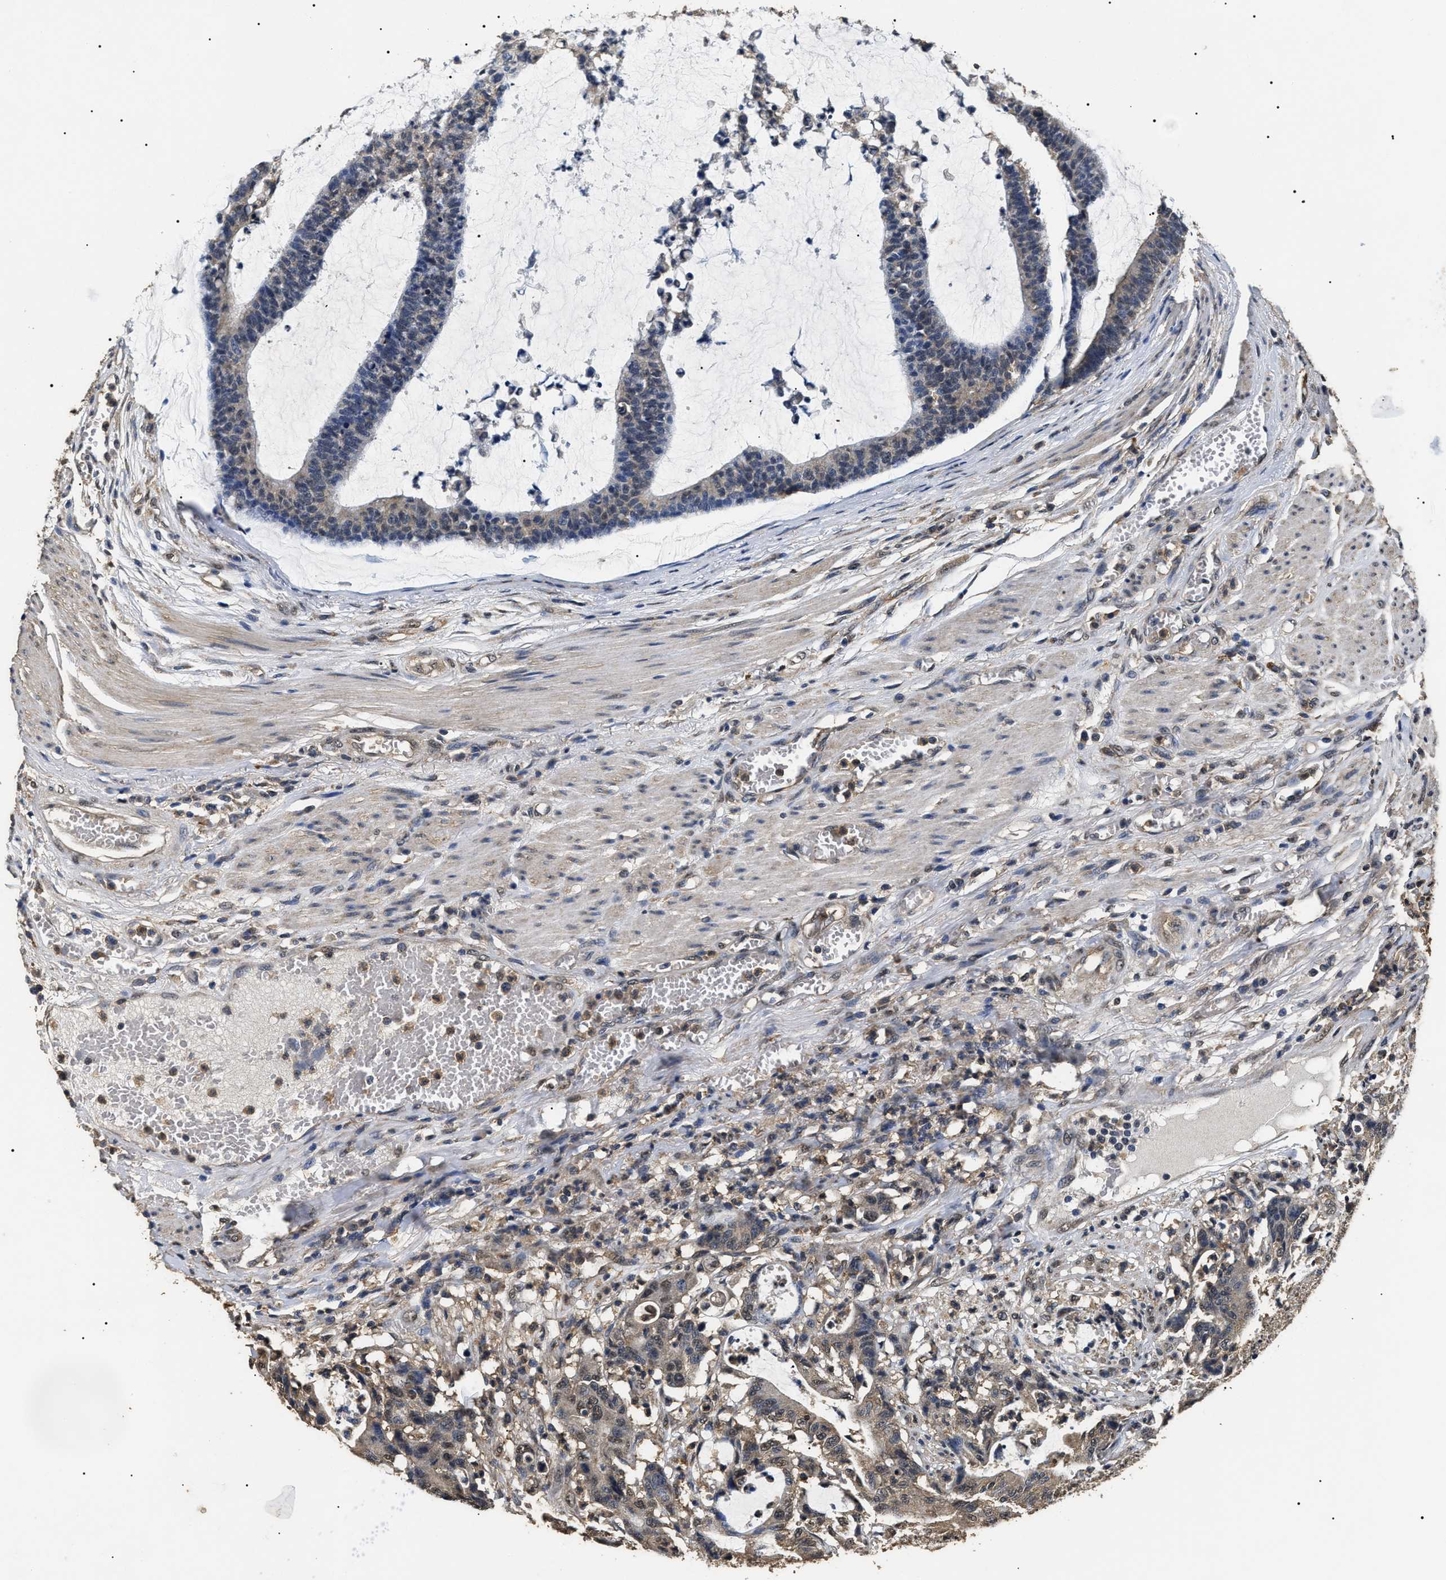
{"staining": {"intensity": "negative", "quantity": "none", "location": "none"}, "tissue": "colorectal cancer", "cell_type": "Tumor cells", "image_type": "cancer", "snomed": [{"axis": "morphology", "description": "Adenocarcinoma, NOS"}, {"axis": "topography", "description": "Colon"}], "caption": "A histopathology image of adenocarcinoma (colorectal) stained for a protein shows no brown staining in tumor cells.", "gene": "PSMD8", "patient": {"sex": "female", "age": 84}}